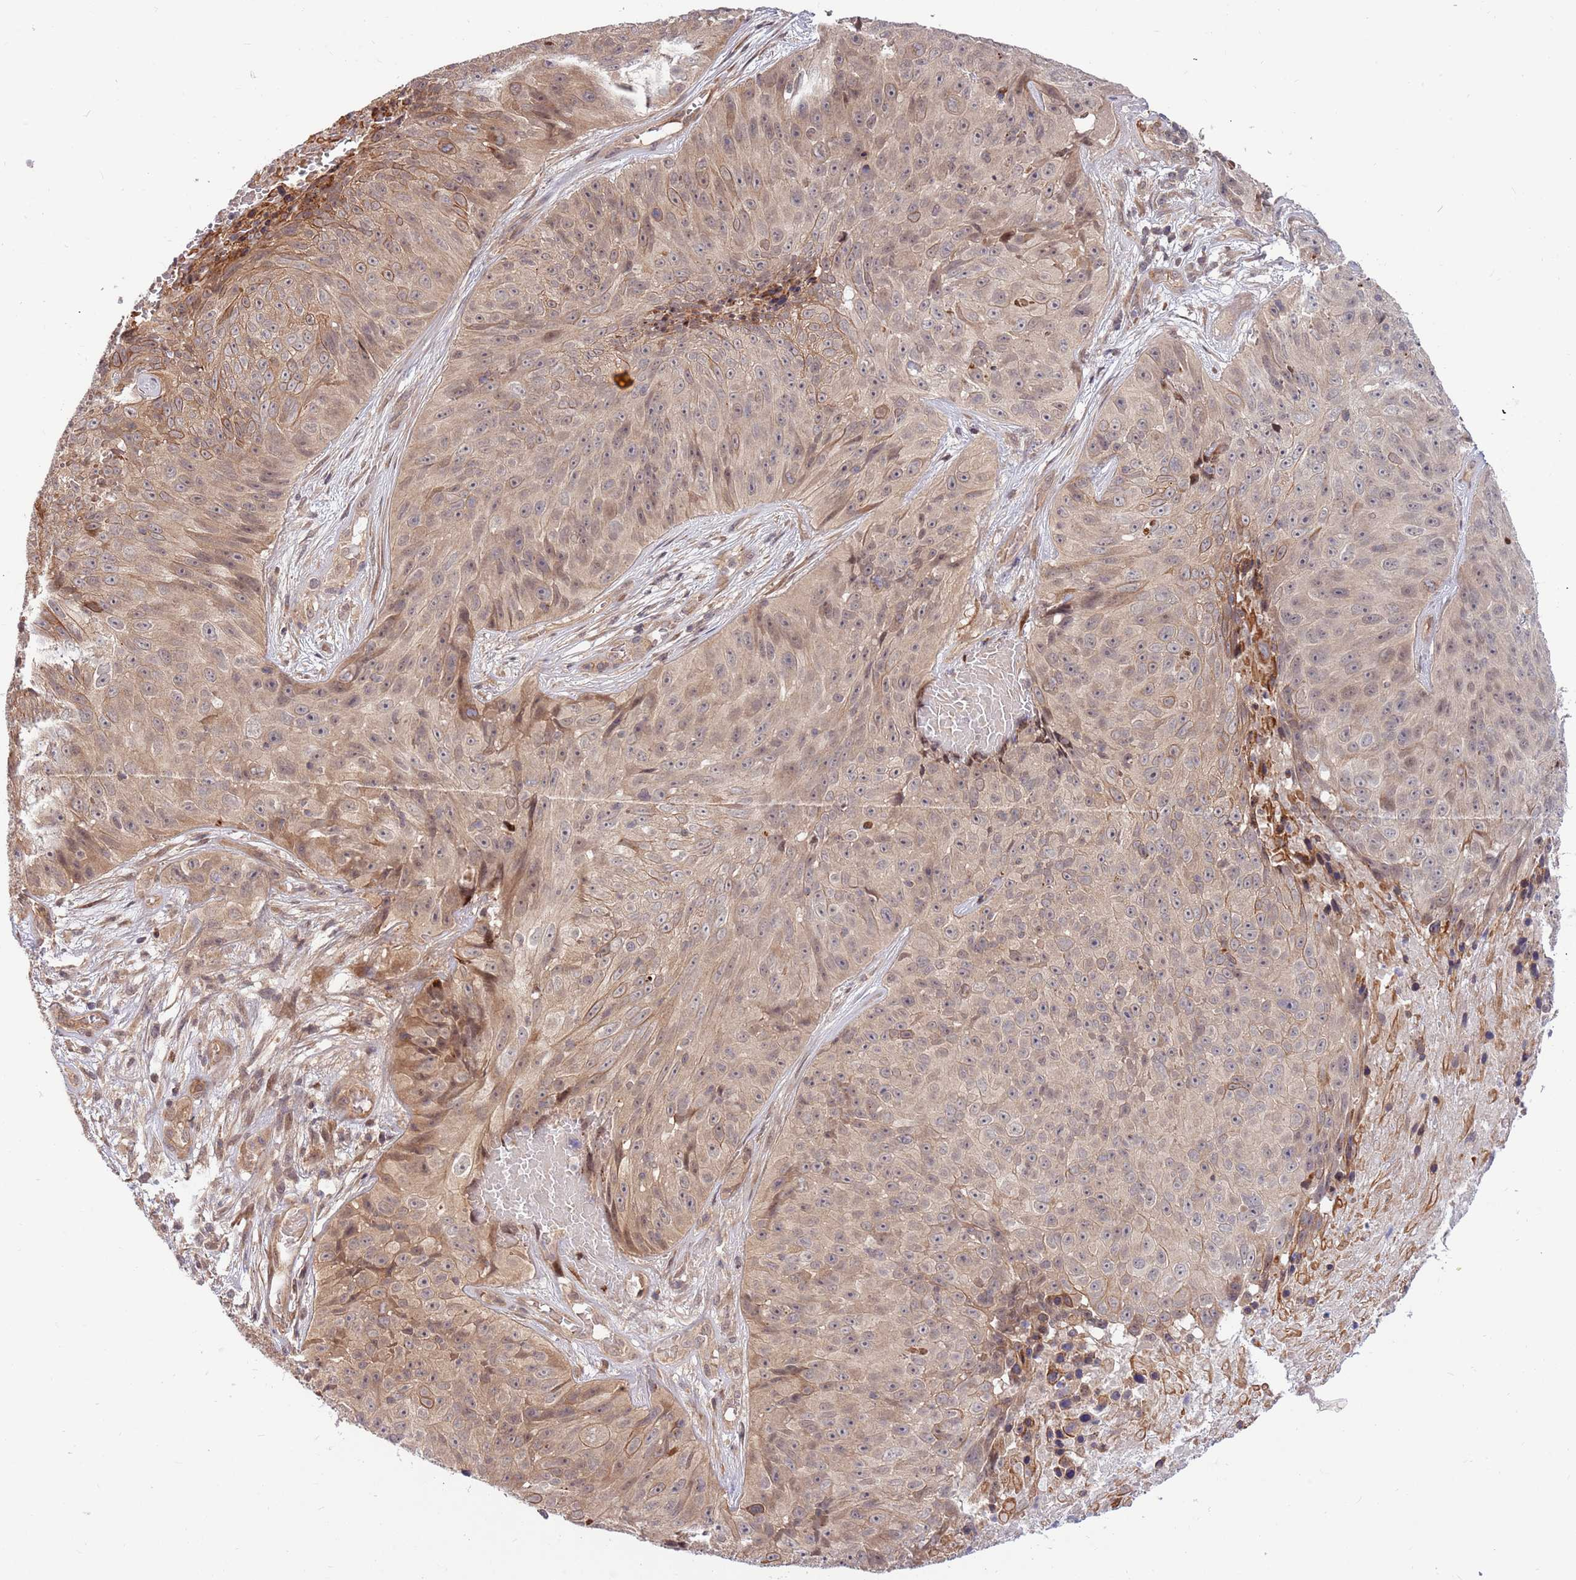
{"staining": {"intensity": "weak", "quantity": "25%-75%", "location": "cytoplasmic/membranous"}, "tissue": "skin cancer", "cell_type": "Tumor cells", "image_type": "cancer", "snomed": [{"axis": "morphology", "description": "Squamous cell carcinoma, NOS"}, {"axis": "topography", "description": "Skin"}], "caption": "Human squamous cell carcinoma (skin) stained with a protein marker shows weak staining in tumor cells.", "gene": "HAUS3", "patient": {"sex": "female", "age": 87}}